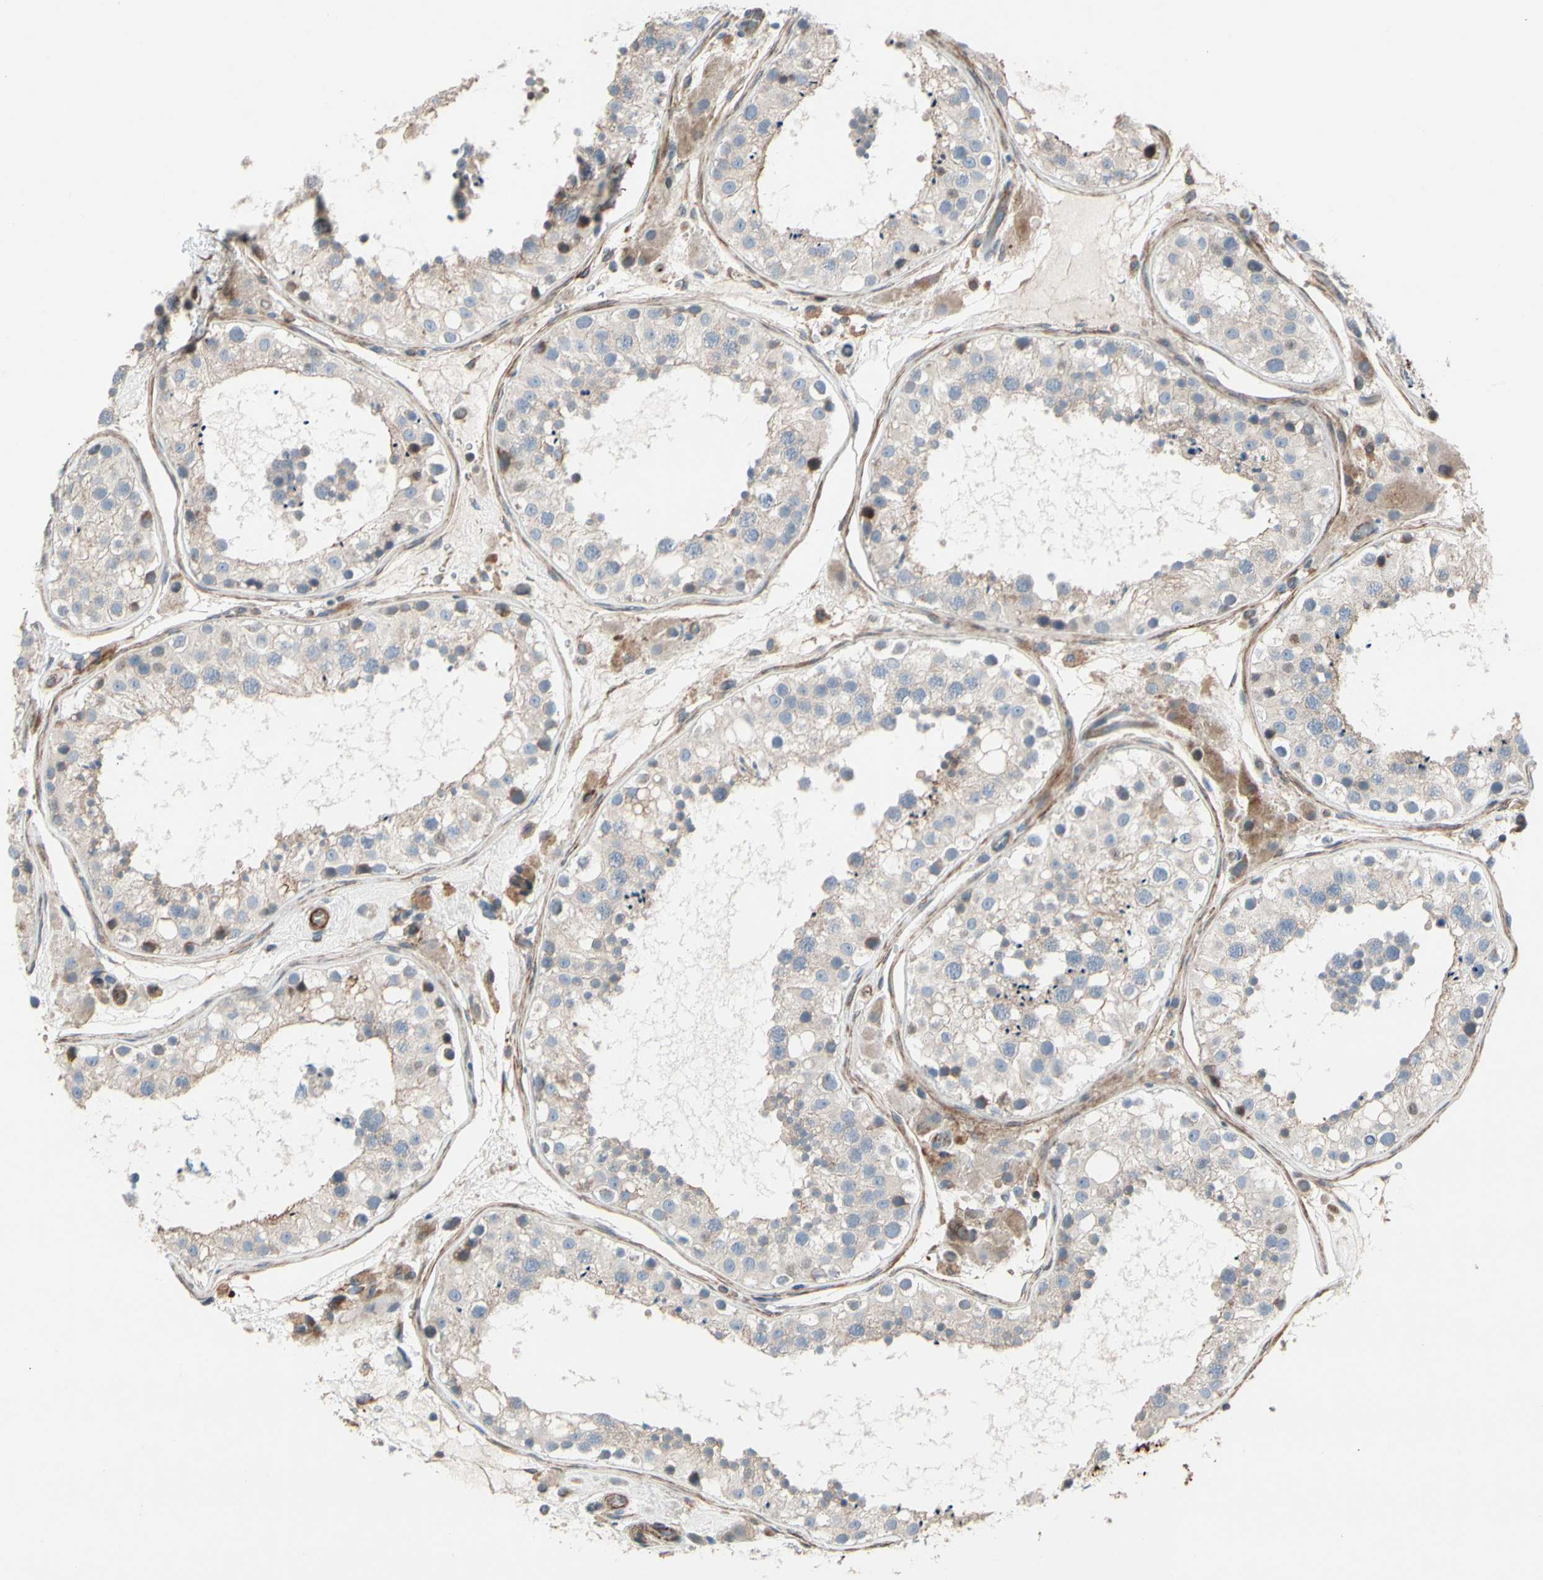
{"staining": {"intensity": "weak", "quantity": "<25%", "location": "cytoplasmic/membranous"}, "tissue": "testis", "cell_type": "Cells in seminiferous ducts", "image_type": "normal", "snomed": [{"axis": "morphology", "description": "Normal tissue, NOS"}, {"axis": "topography", "description": "Testis"}, {"axis": "topography", "description": "Epididymis"}], "caption": "A micrograph of testis stained for a protein displays no brown staining in cells in seminiferous ducts.", "gene": "TPM1", "patient": {"sex": "male", "age": 26}}